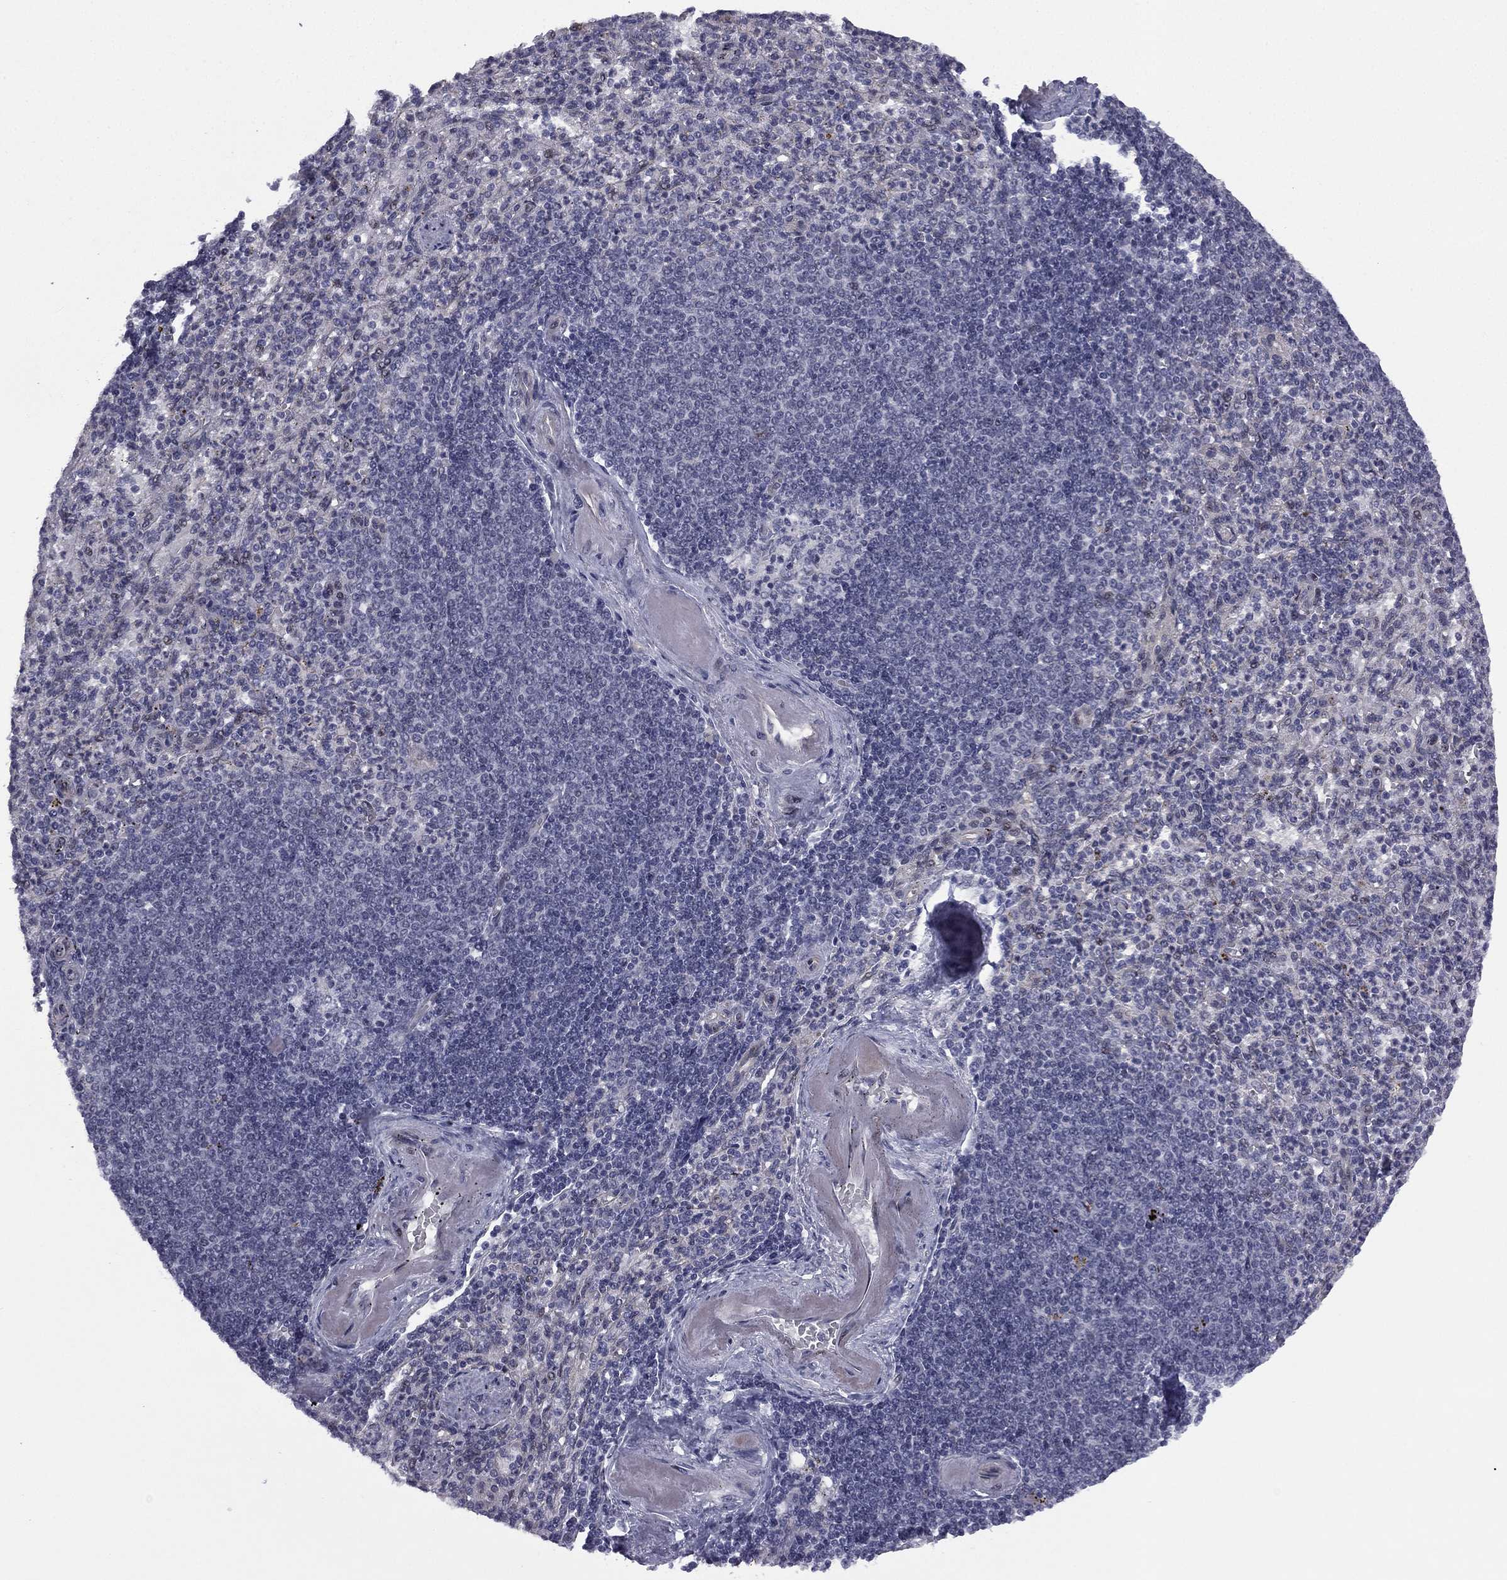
{"staining": {"intensity": "negative", "quantity": "none", "location": "none"}, "tissue": "spleen", "cell_type": "Cells in red pulp", "image_type": "normal", "snomed": [{"axis": "morphology", "description": "Normal tissue, NOS"}, {"axis": "topography", "description": "Spleen"}], "caption": "The image displays no significant positivity in cells in red pulp of spleen. (Stains: DAB (3,3'-diaminobenzidine) IHC with hematoxylin counter stain, Microscopy: brightfield microscopy at high magnification).", "gene": "ACTRT2", "patient": {"sex": "female", "age": 74}}